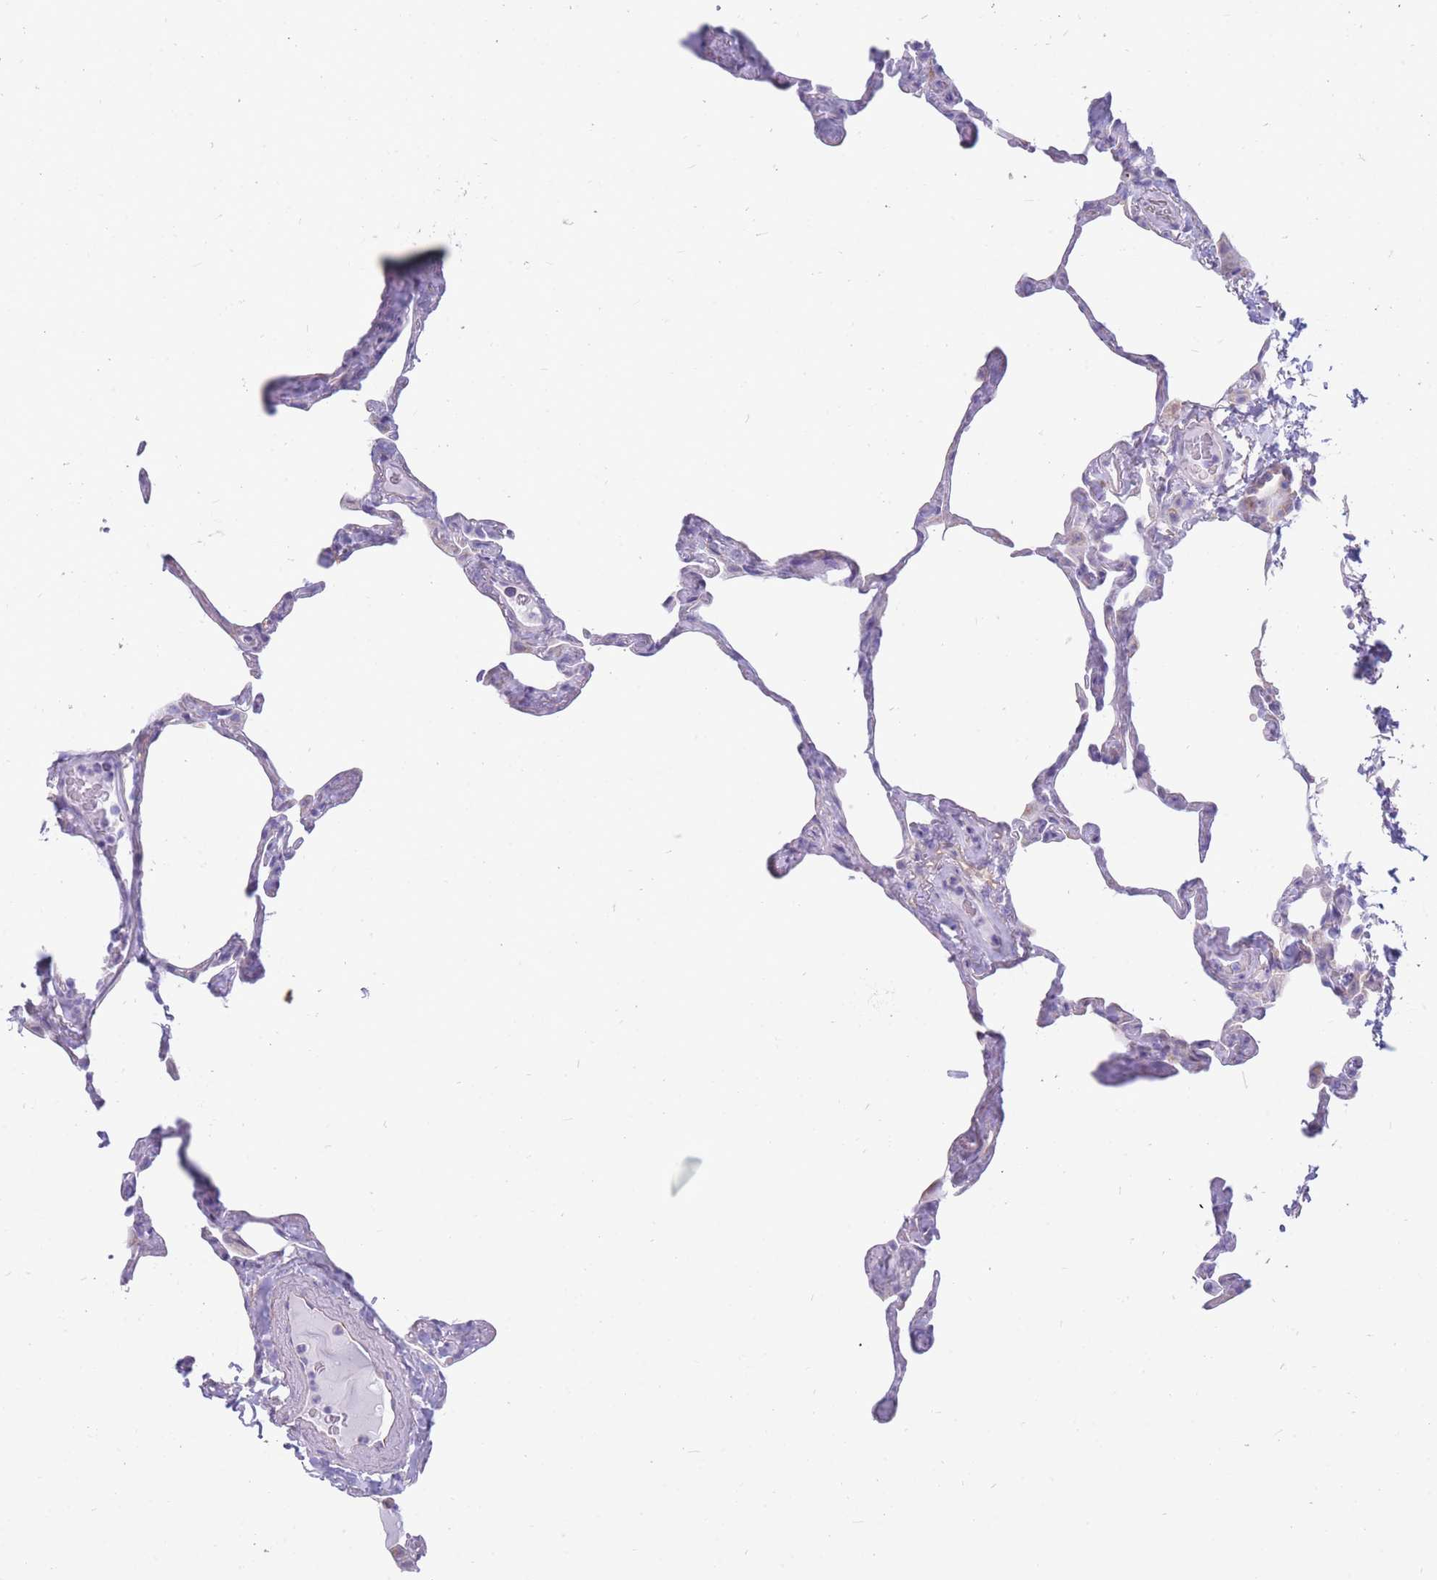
{"staining": {"intensity": "negative", "quantity": "none", "location": "none"}, "tissue": "lung", "cell_type": "Alveolar cells", "image_type": "normal", "snomed": [{"axis": "morphology", "description": "Normal tissue, NOS"}, {"axis": "topography", "description": "Lung"}], "caption": "Immunohistochemical staining of unremarkable human lung reveals no significant expression in alveolar cells.", "gene": "MTSS2", "patient": {"sex": "male", "age": 65}}